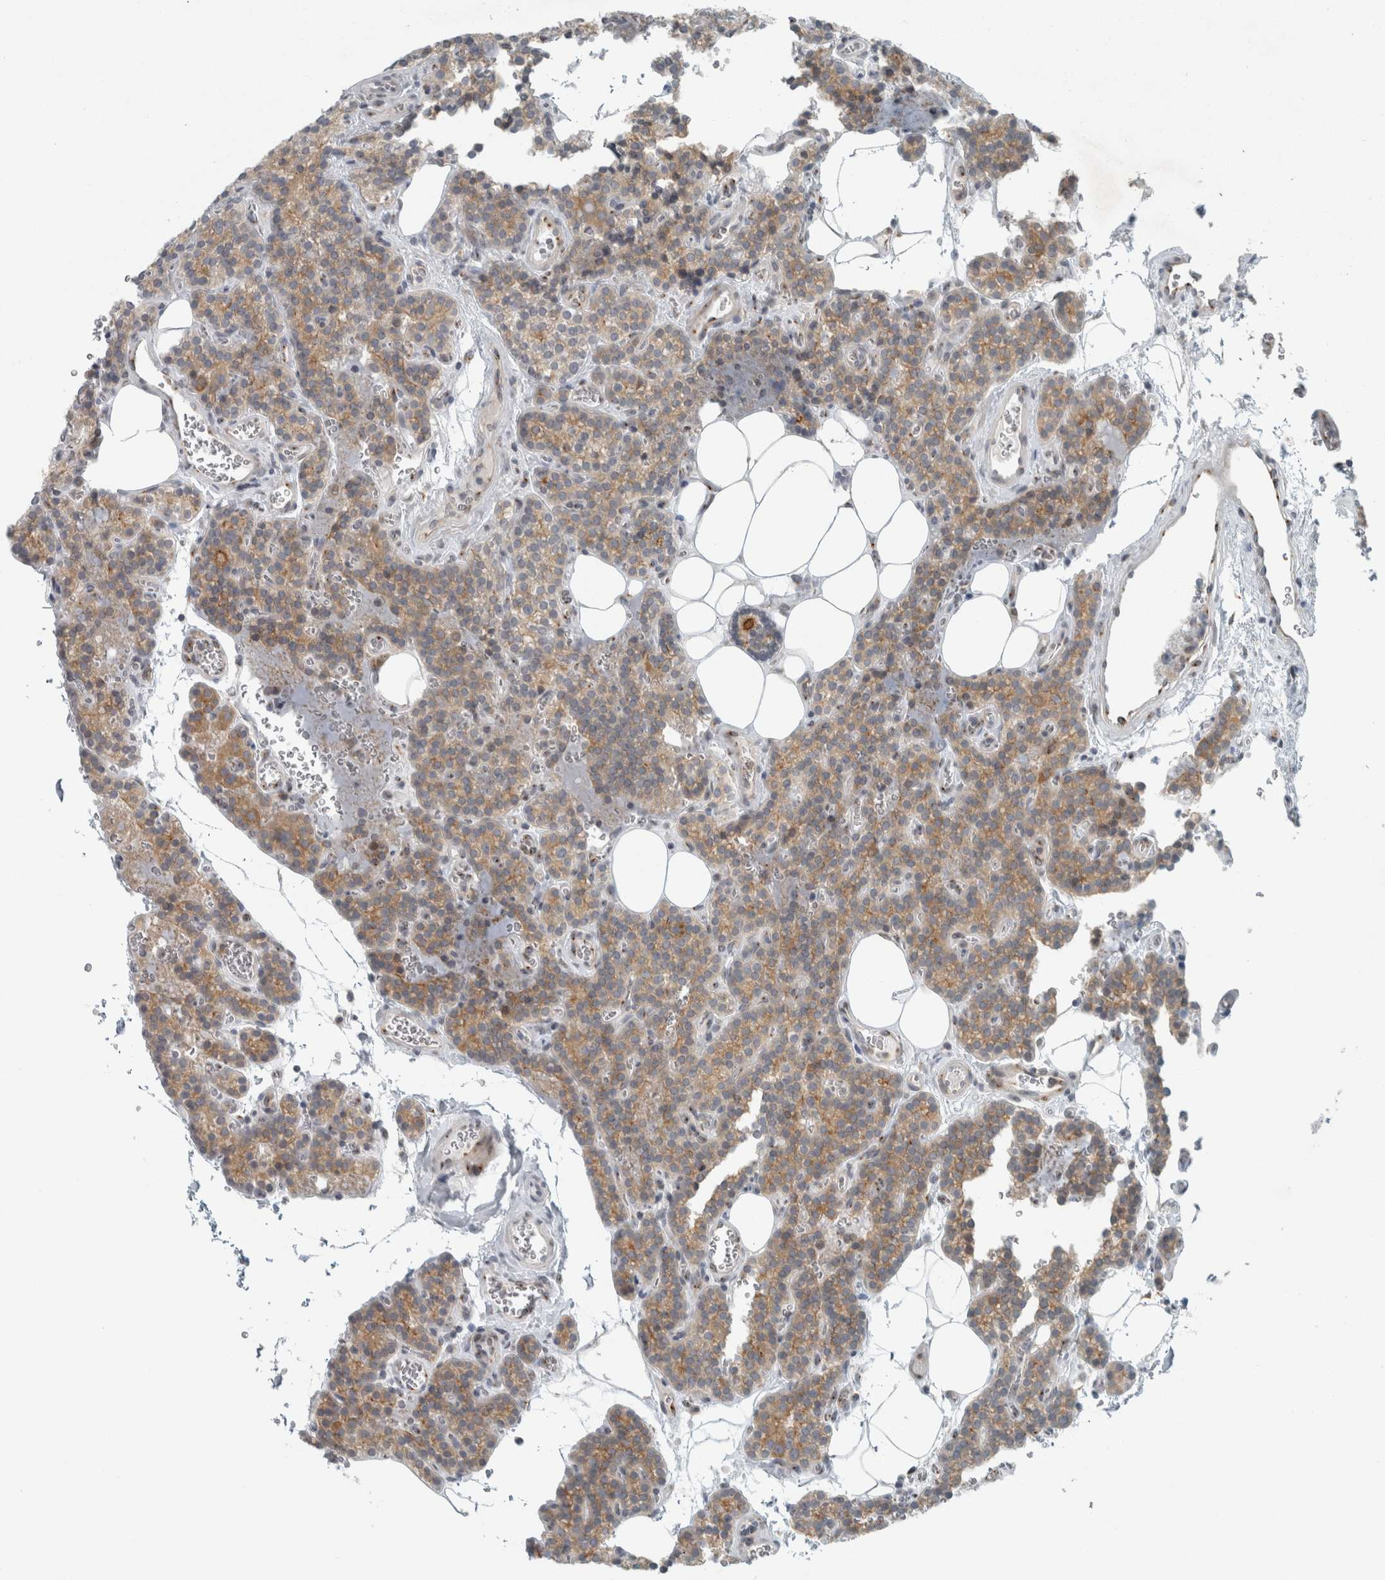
{"staining": {"intensity": "weak", "quantity": "25%-75%", "location": "cytoplasmic/membranous"}, "tissue": "parathyroid gland", "cell_type": "Glandular cells", "image_type": "normal", "snomed": [{"axis": "morphology", "description": "Normal tissue, NOS"}, {"axis": "topography", "description": "Parathyroid gland"}], "caption": "Weak cytoplasmic/membranous staining is appreciated in about 25%-75% of glandular cells in unremarkable parathyroid gland.", "gene": "KIF1C", "patient": {"sex": "female", "age": 64}}